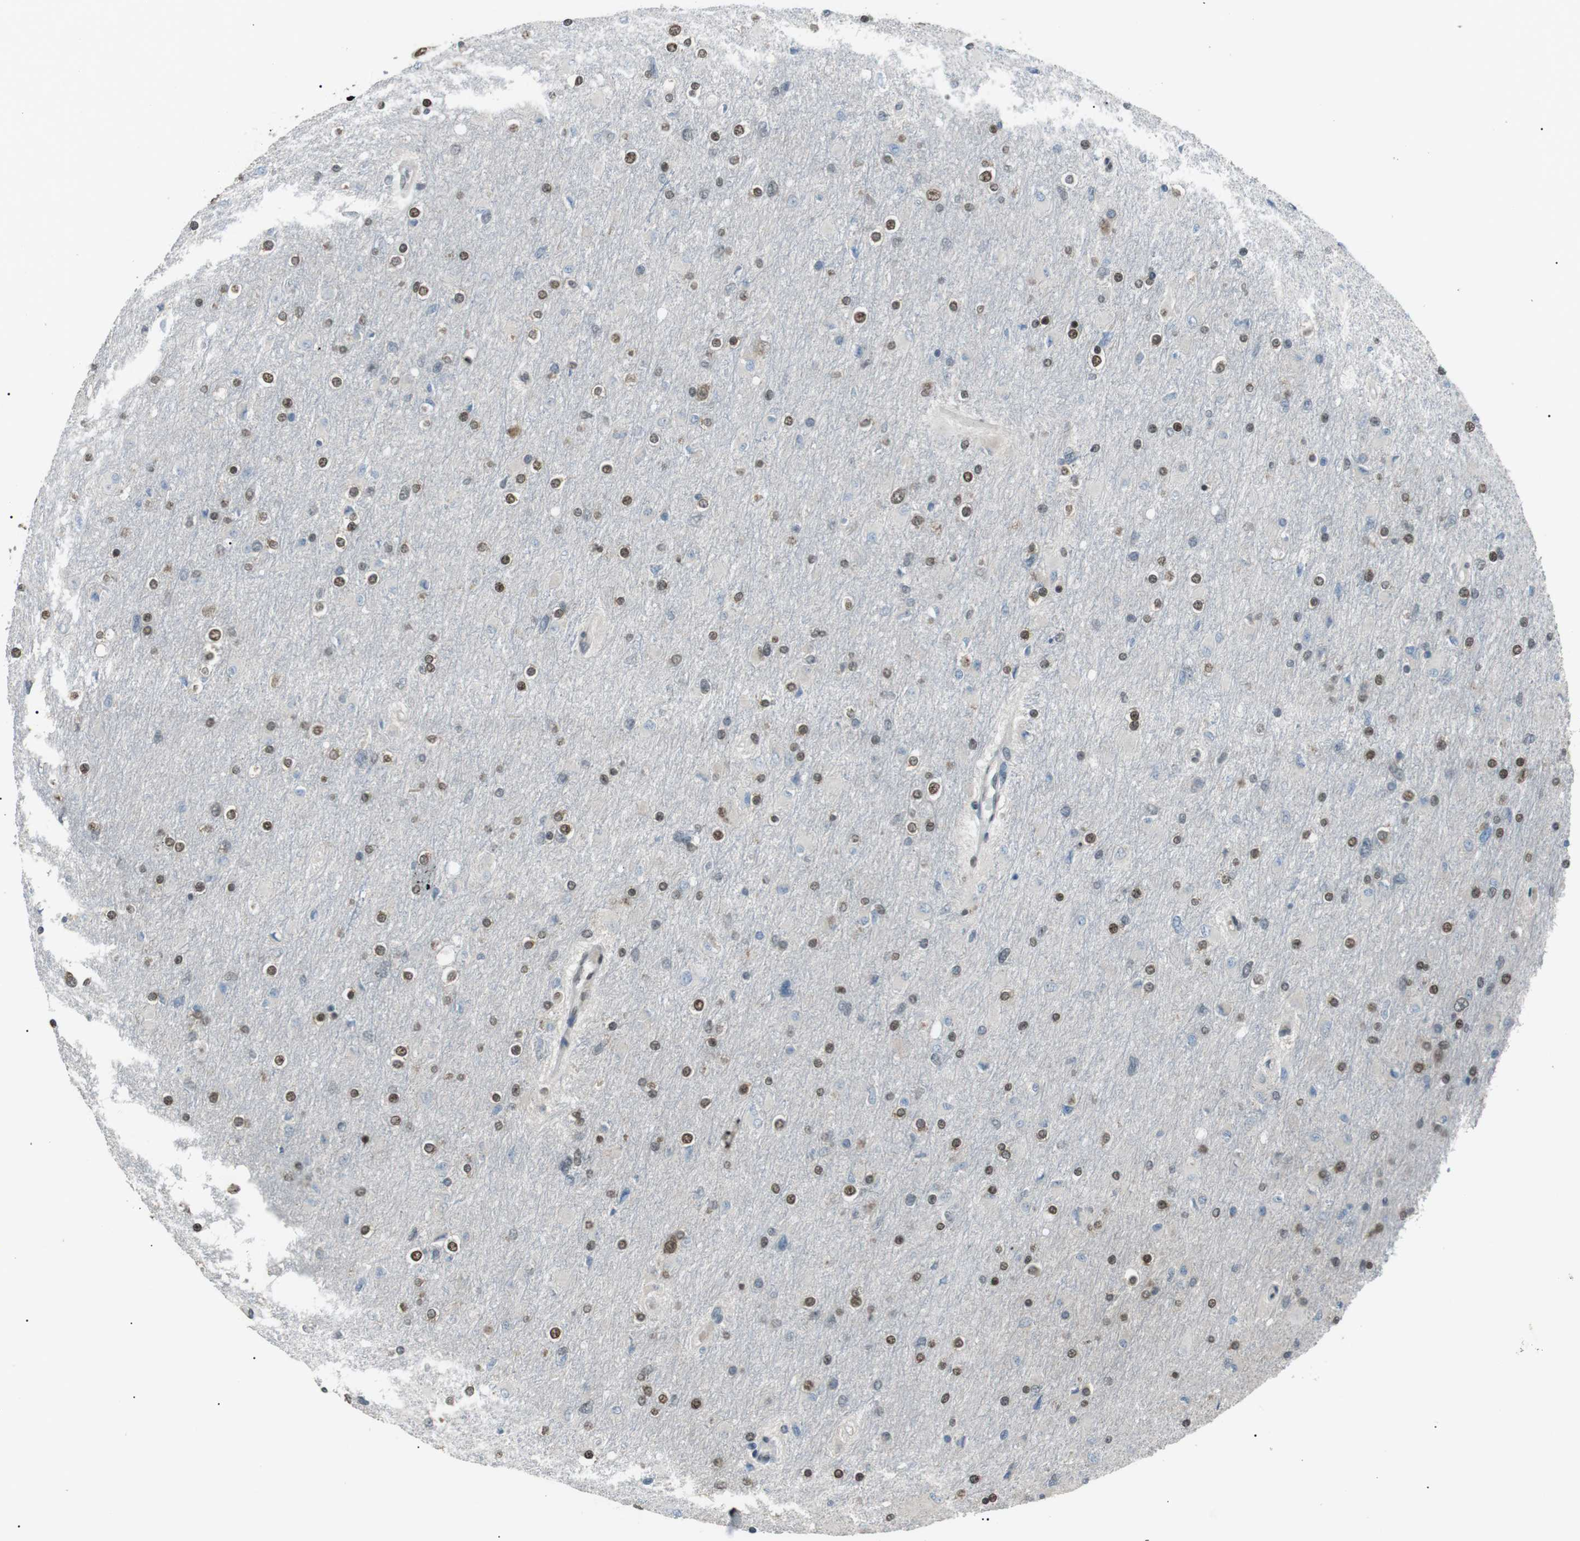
{"staining": {"intensity": "weak", "quantity": "25%-75%", "location": "nuclear"}, "tissue": "glioma", "cell_type": "Tumor cells", "image_type": "cancer", "snomed": [{"axis": "morphology", "description": "Glioma, malignant, High grade"}, {"axis": "topography", "description": "Cerebral cortex"}], "caption": "Immunohistochemical staining of human malignant high-grade glioma reveals low levels of weak nuclear protein positivity in approximately 25%-75% of tumor cells. (DAB (3,3'-diaminobenzidine) = brown stain, brightfield microscopy at high magnification).", "gene": "SRPK2", "patient": {"sex": "female", "age": 36}}